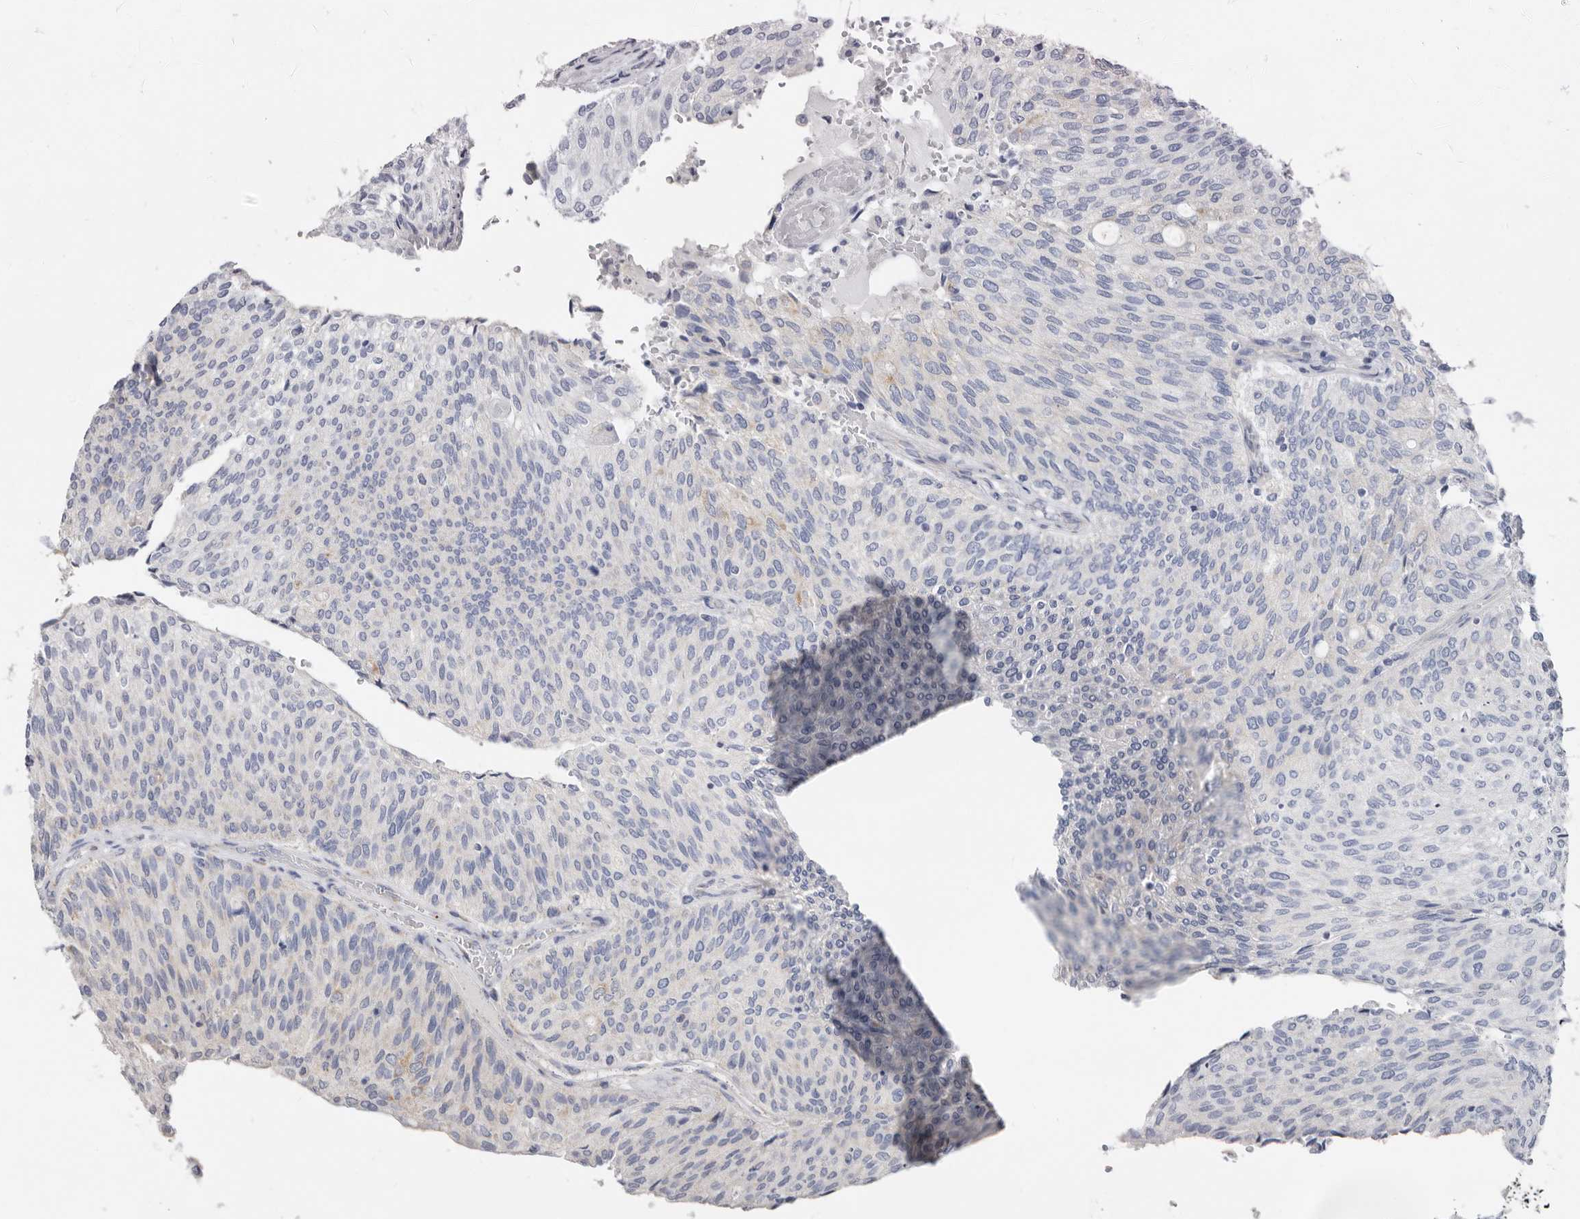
{"staining": {"intensity": "negative", "quantity": "none", "location": "none"}, "tissue": "urothelial cancer", "cell_type": "Tumor cells", "image_type": "cancer", "snomed": [{"axis": "morphology", "description": "Urothelial carcinoma, Low grade"}, {"axis": "topography", "description": "Urinary bladder"}], "caption": "Tumor cells show no significant positivity in urothelial carcinoma (low-grade).", "gene": "RSPO2", "patient": {"sex": "female", "age": 79}}